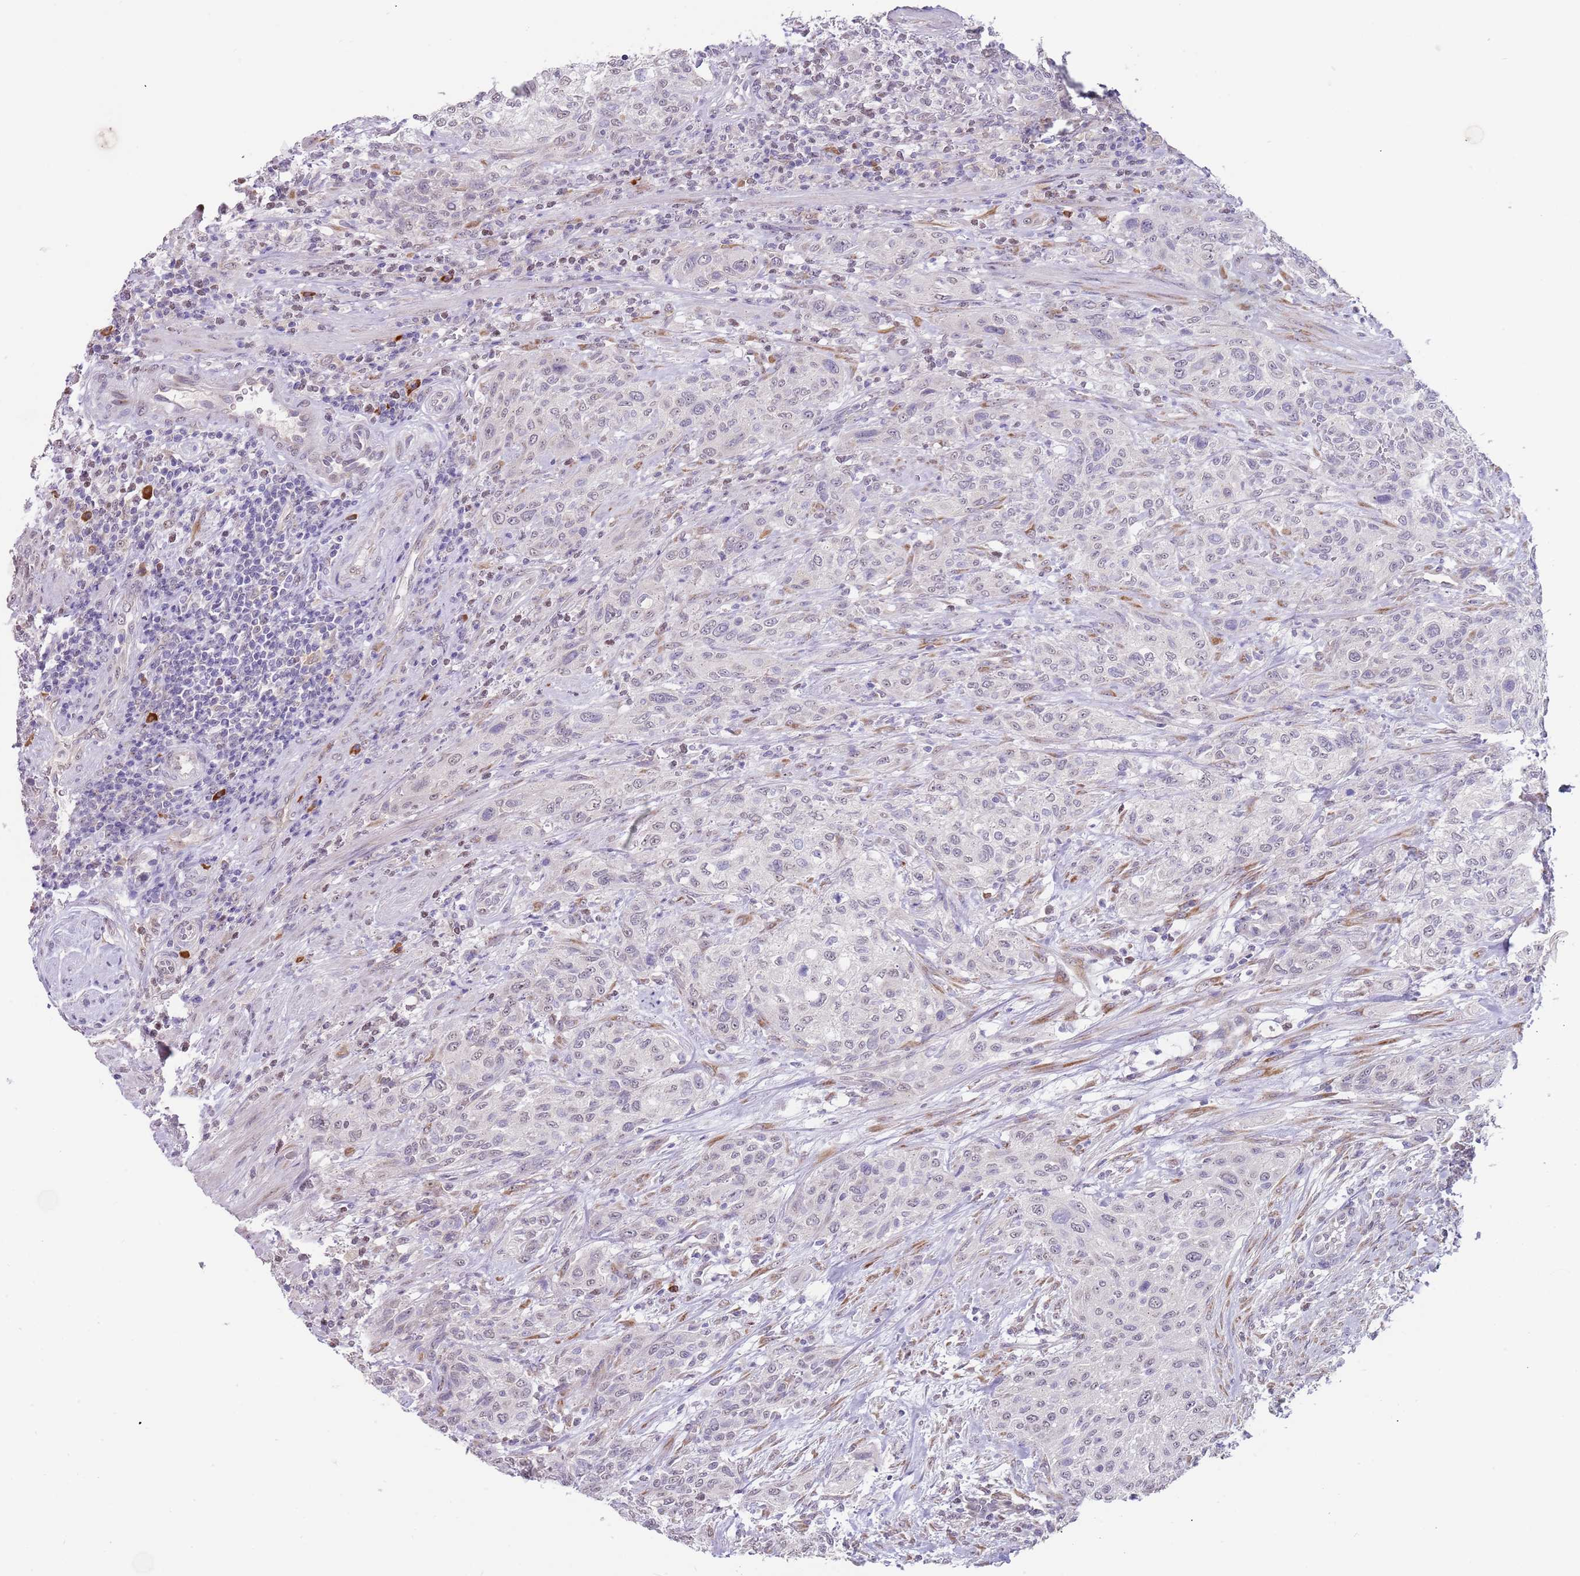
{"staining": {"intensity": "negative", "quantity": "none", "location": "none"}, "tissue": "urothelial cancer", "cell_type": "Tumor cells", "image_type": "cancer", "snomed": [{"axis": "morphology", "description": "Normal tissue, NOS"}, {"axis": "morphology", "description": "Urothelial carcinoma, NOS"}, {"axis": "topography", "description": "Urinary bladder"}, {"axis": "topography", "description": "Peripheral nerve tissue"}], "caption": "Immunohistochemistry photomicrograph of neoplastic tissue: human urothelial cancer stained with DAB exhibits no significant protein expression in tumor cells.", "gene": "TNRC6C", "patient": {"sex": "male", "age": 35}}